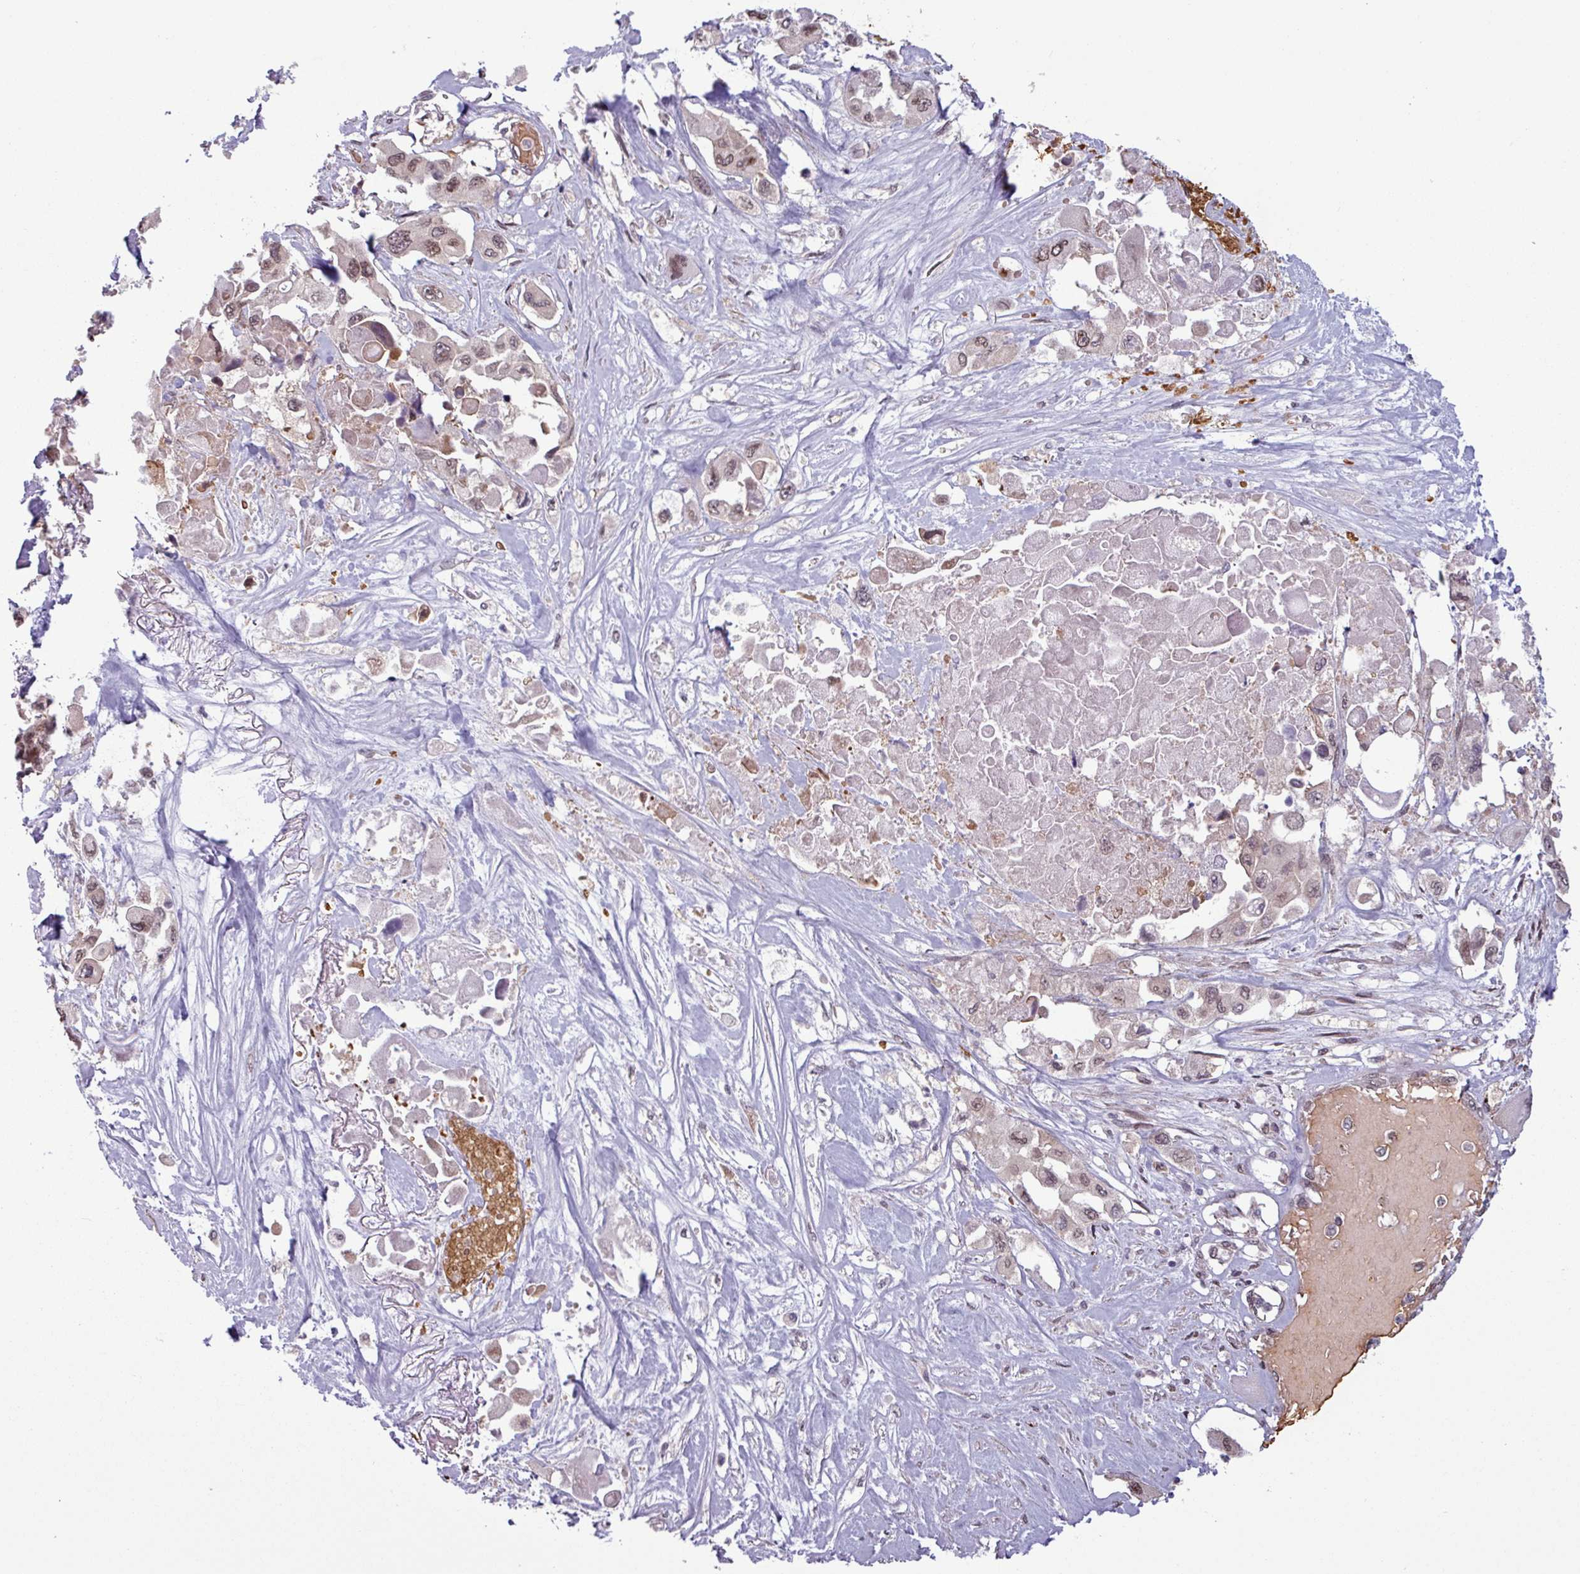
{"staining": {"intensity": "weak", "quantity": "25%-75%", "location": "nuclear"}, "tissue": "pancreatic cancer", "cell_type": "Tumor cells", "image_type": "cancer", "snomed": [{"axis": "morphology", "description": "Adenocarcinoma, NOS"}, {"axis": "topography", "description": "Pancreas"}], "caption": "Immunohistochemistry (DAB) staining of adenocarcinoma (pancreatic) exhibits weak nuclear protein positivity in approximately 25%-75% of tumor cells. The staining was performed using DAB, with brown indicating positive protein expression. Nuclei are stained blue with hematoxylin.", "gene": "RBM4B", "patient": {"sex": "male", "age": 92}}